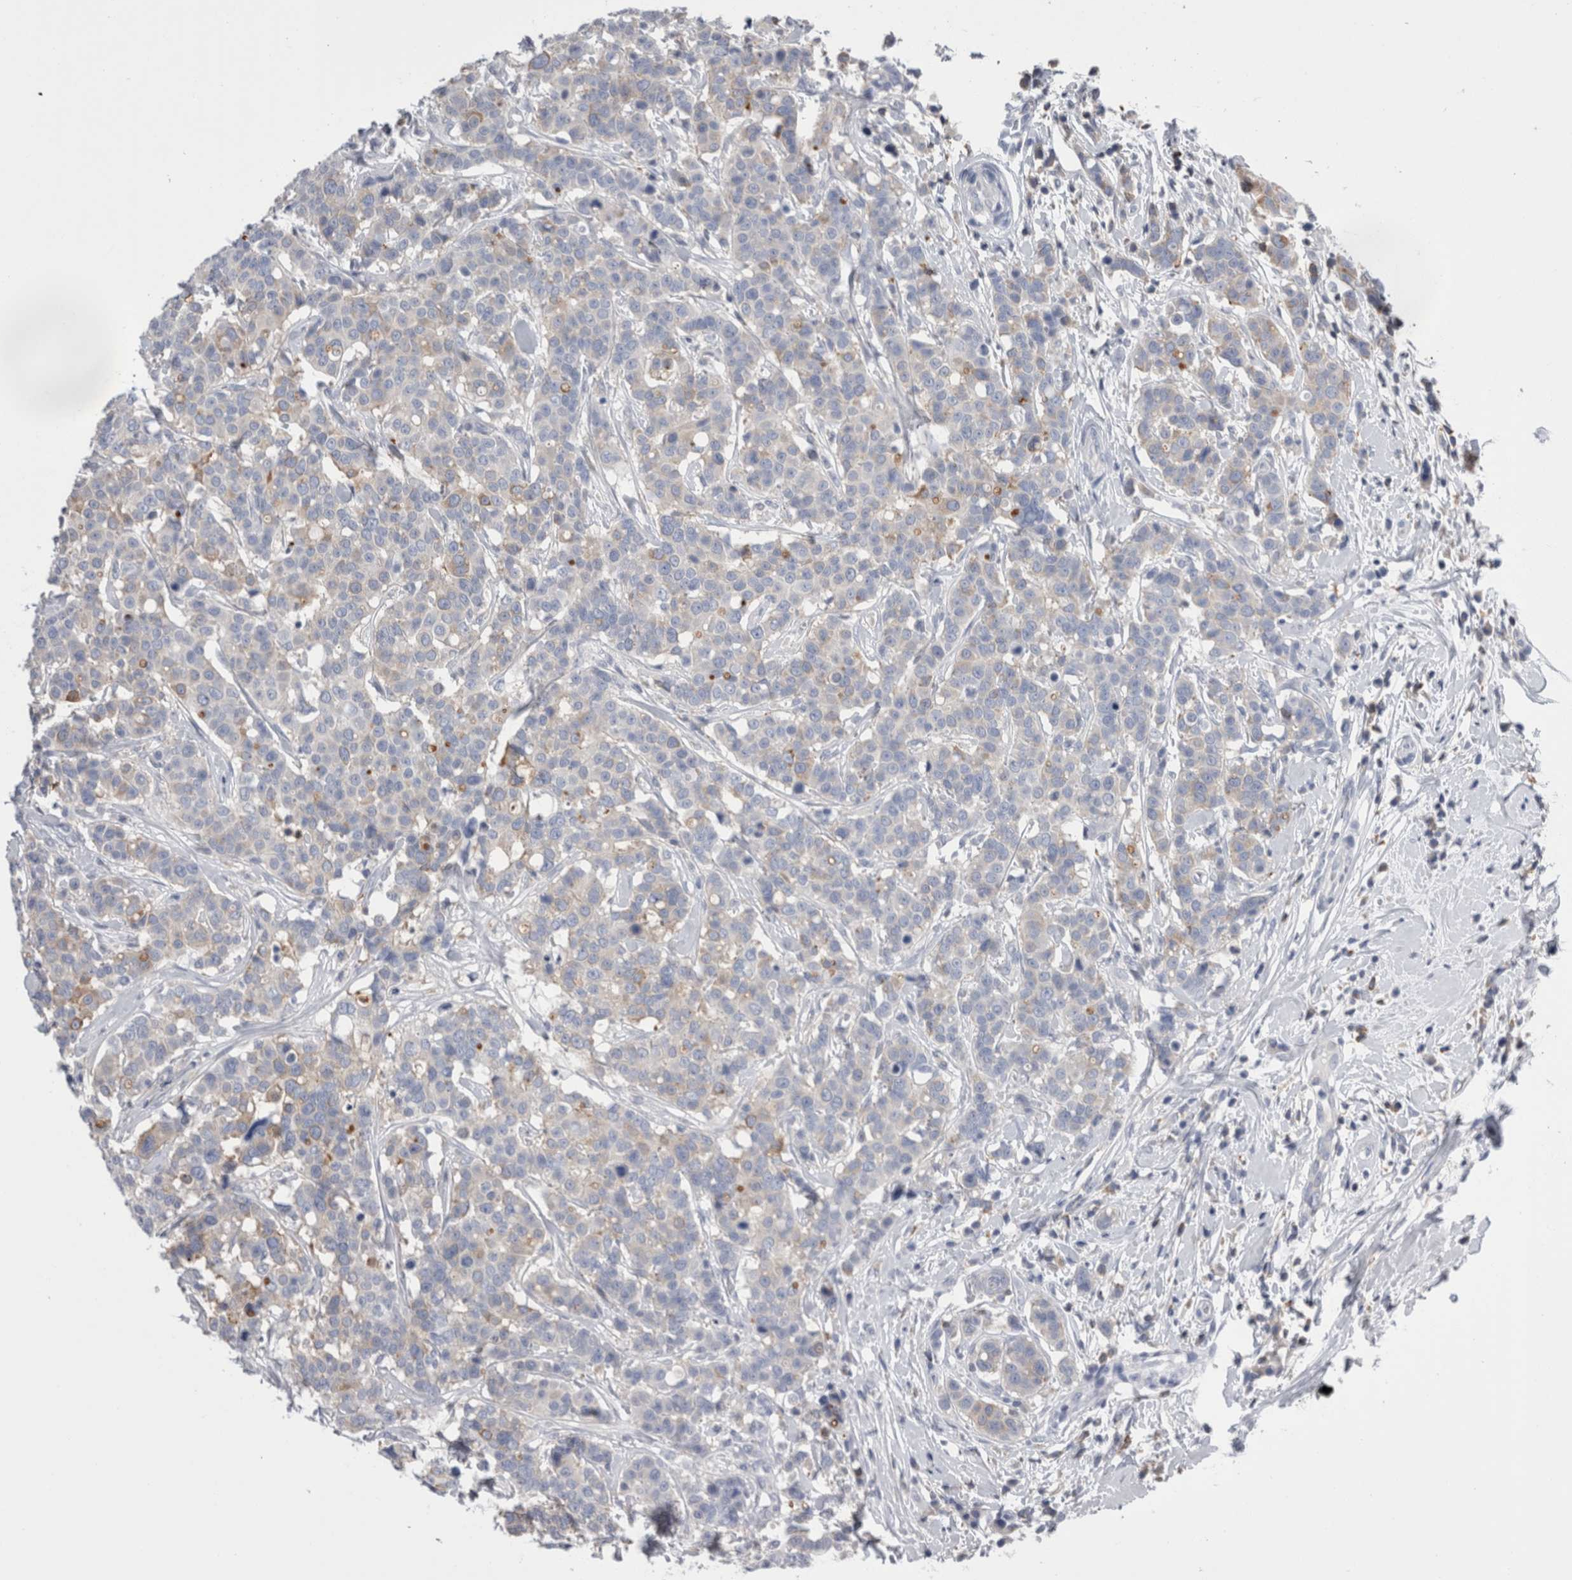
{"staining": {"intensity": "negative", "quantity": "none", "location": "none"}, "tissue": "breast cancer", "cell_type": "Tumor cells", "image_type": "cancer", "snomed": [{"axis": "morphology", "description": "Duct carcinoma"}, {"axis": "topography", "description": "Breast"}], "caption": "A high-resolution histopathology image shows immunohistochemistry (IHC) staining of intraductal carcinoma (breast), which displays no significant expression in tumor cells. The staining is performed using DAB (3,3'-diaminobenzidine) brown chromogen with nuclei counter-stained in using hematoxylin.", "gene": "DCTN6", "patient": {"sex": "female", "age": 27}}